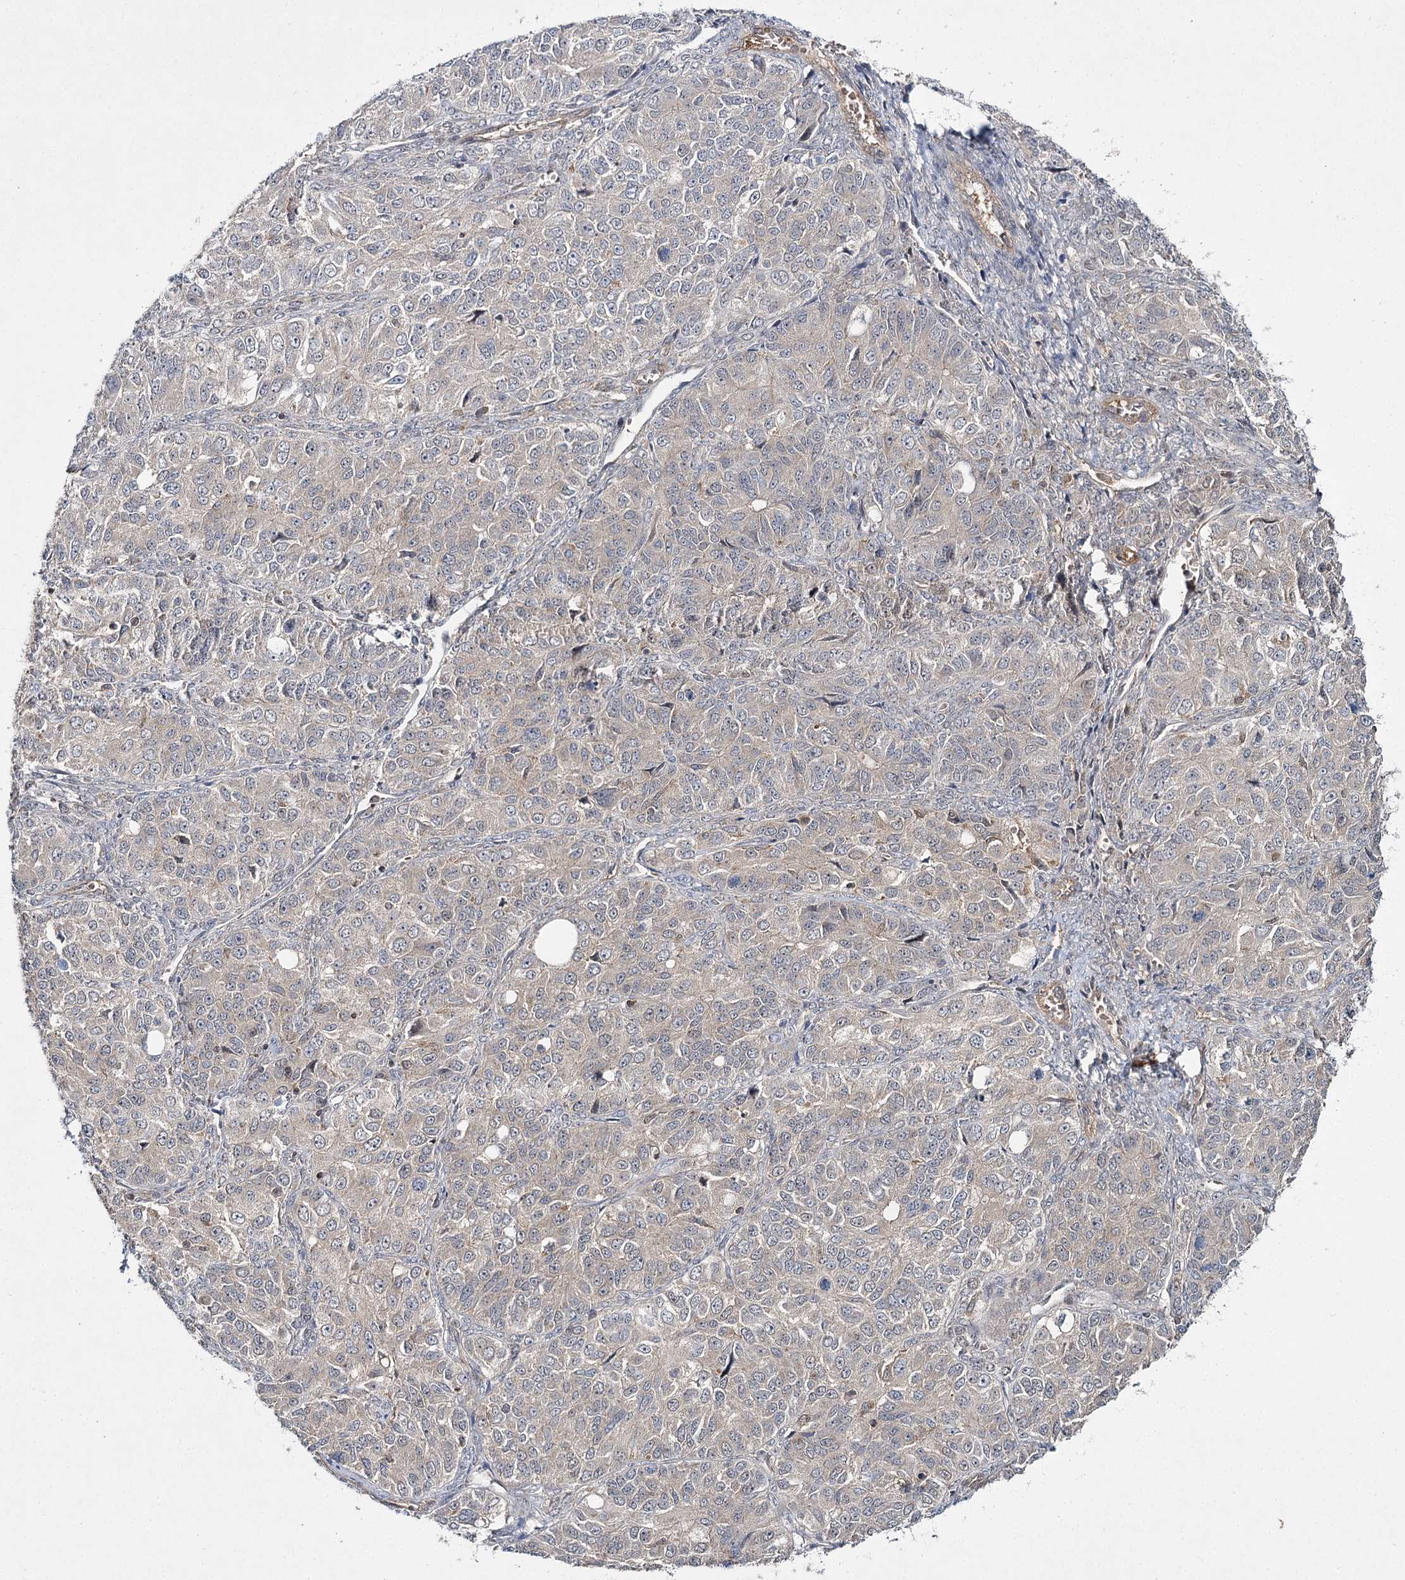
{"staining": {"intensity": "negative", "quantity": "none", "location": "none"}, "tissue": "ovarian cancer", "cell_type": "Tumor cells", "image_type": "cancer", "snomed": [{"axis": "morphology", "description": "Carcinoma, endometroid"}, {"axis": "topography", "description": "Ovary"}], "caption": "Image shows no significant protein expression in tumor cells of ovarian cancer (endometroid carcinoma). Nuclei are stained in blue.", "gene": "WDR44", "patient": {"sex": "female", "age": 51}}